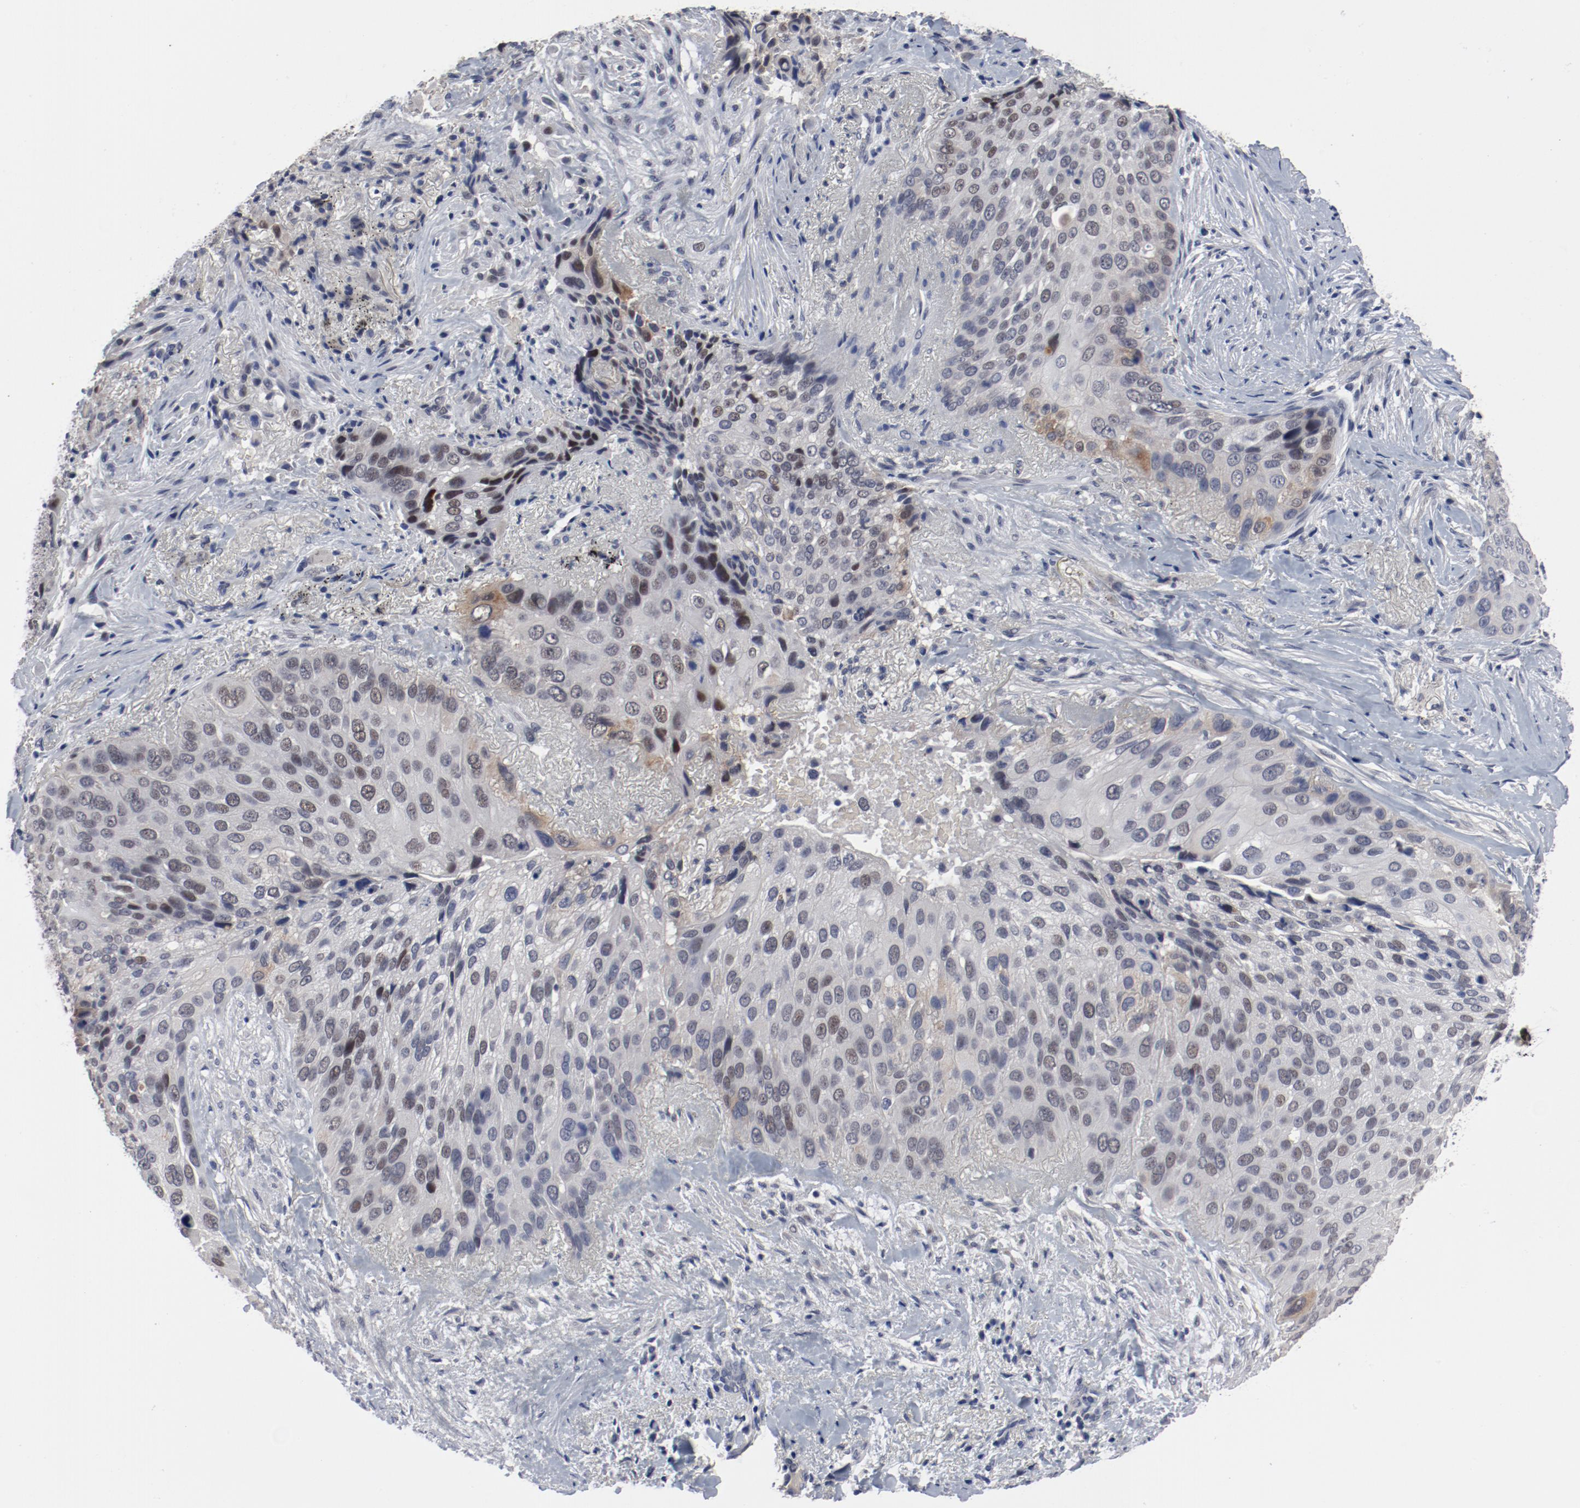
{"staining": {"intensity": "weak", "quantity": "<25%", "location": "nuclear"}, "tissue": "lung cancer", "cell_type": "Tumor cells", "image_type": "cancer", "snomed": [{"axis": "morphology", "description": "Squamous cell carcinoma, NOS"}, {"axis": "topography", "description": "Lung"}], "caption": "IHC image of neoplastic tissue: human lung cancer (squamous cell carcinoma) stained with DAB (3,3'-diaminobenzidine) shows no significant protein positivity in tumor cells.", "gene": "ANKLE2", "patient": {"sex": "male", "age": 54}}